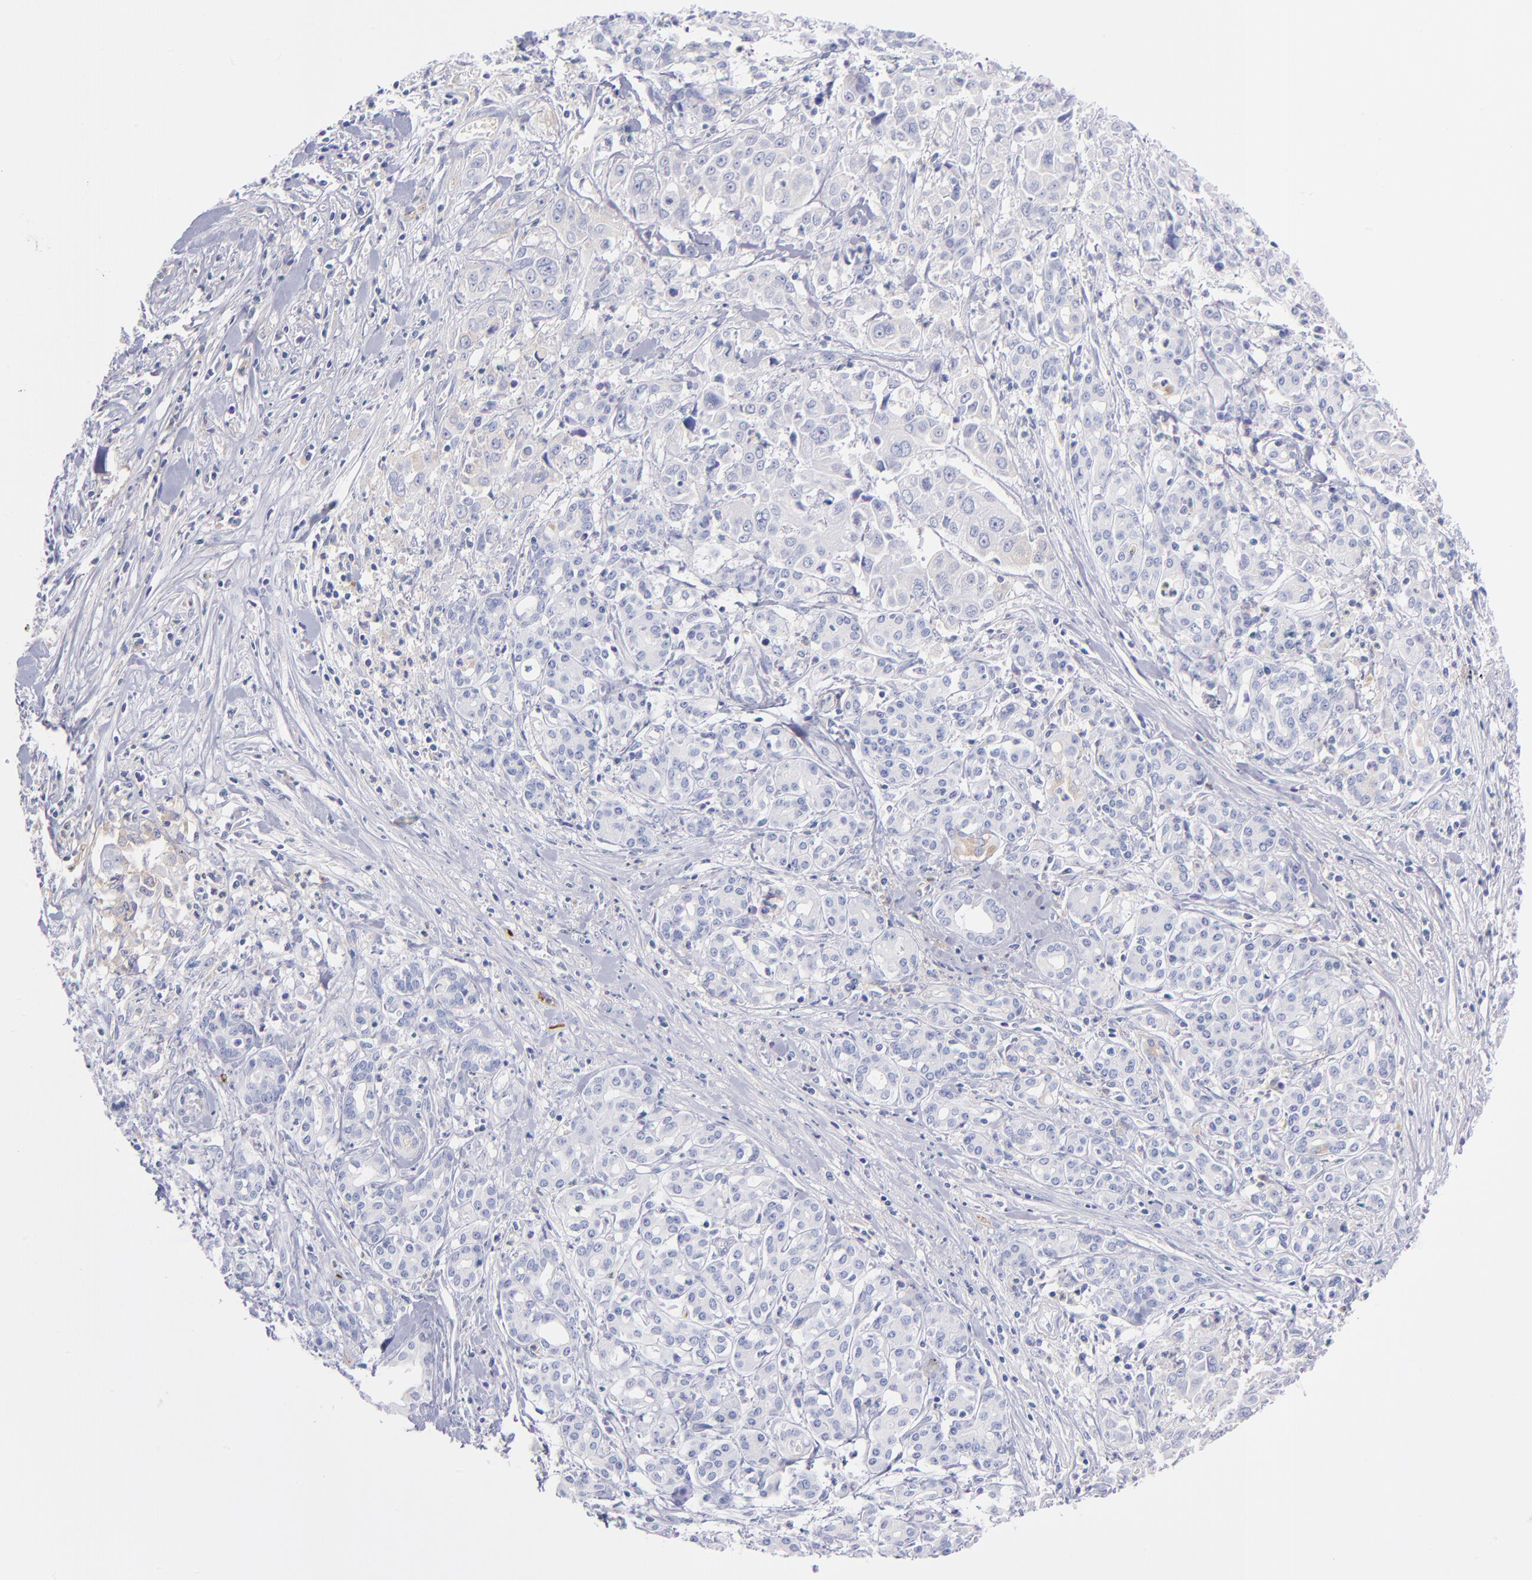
{"staining": {"intensity": "weak", "quantity": "25%-75%", "location": "cytoplasmic/membranous"}, "tissue": "pancreatic cancer", "cell_type": "Tumor cells", "image_type": "cancer", "snomed": [{"axis": "morphology", "description": "Adenocarcinoma, NOS"}, {"axis": "topography", "description": "Pancreas"}], "caption": "Immunohistochemistry of pancreatic cancer (adenocarcinoma) shows low levels of weak cytoplasmic/membranous expression in approximately 25%-75% of tumor cells.", "gene": "HP", "patient": {"sex": "female", "age": 52}}